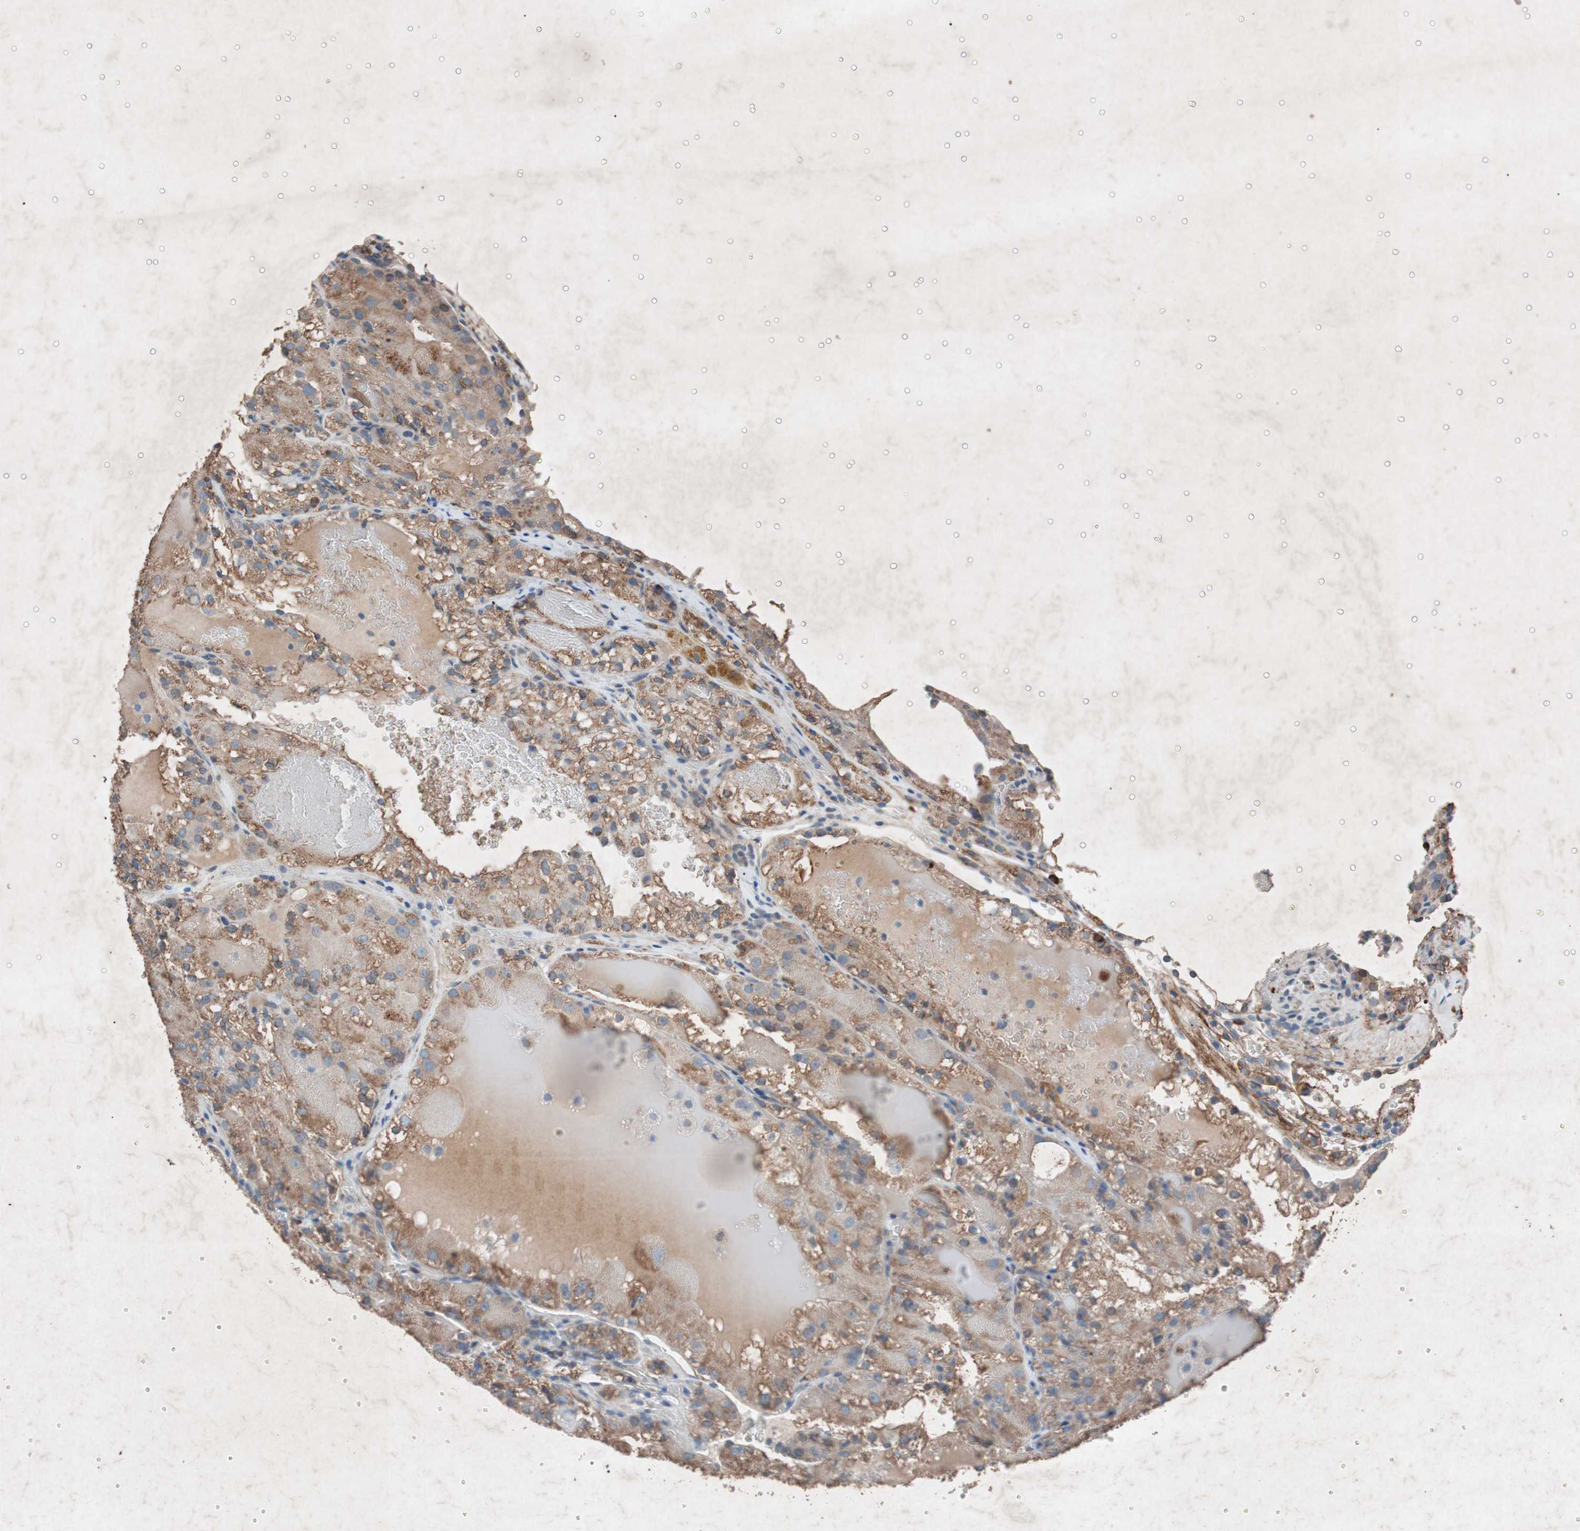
{"staining": {"intensity": "moderate", "quantity": ">75%", "location": "cytoplasmic/membranous"}, "tissue": "renal cancer", "cell_type": "Tumor cells", "image_type": "cancer", "snomed": [{"axis": "morphology", "description": "Normal tissue, NOS"}, {"axis": "morphology", "description": "Adenocarcinoma, NOS"}, {"axis": "topography", "description": "Kidney"}], "caption": "The photomicrograph shows a brown stain indicating the presence of a protein in the cytoplasmic/membranous of tumor cells in renal cancer (adenocarcinoma).", "gene": "GRB7", "patient": {"sex": "male", "age": 61}}